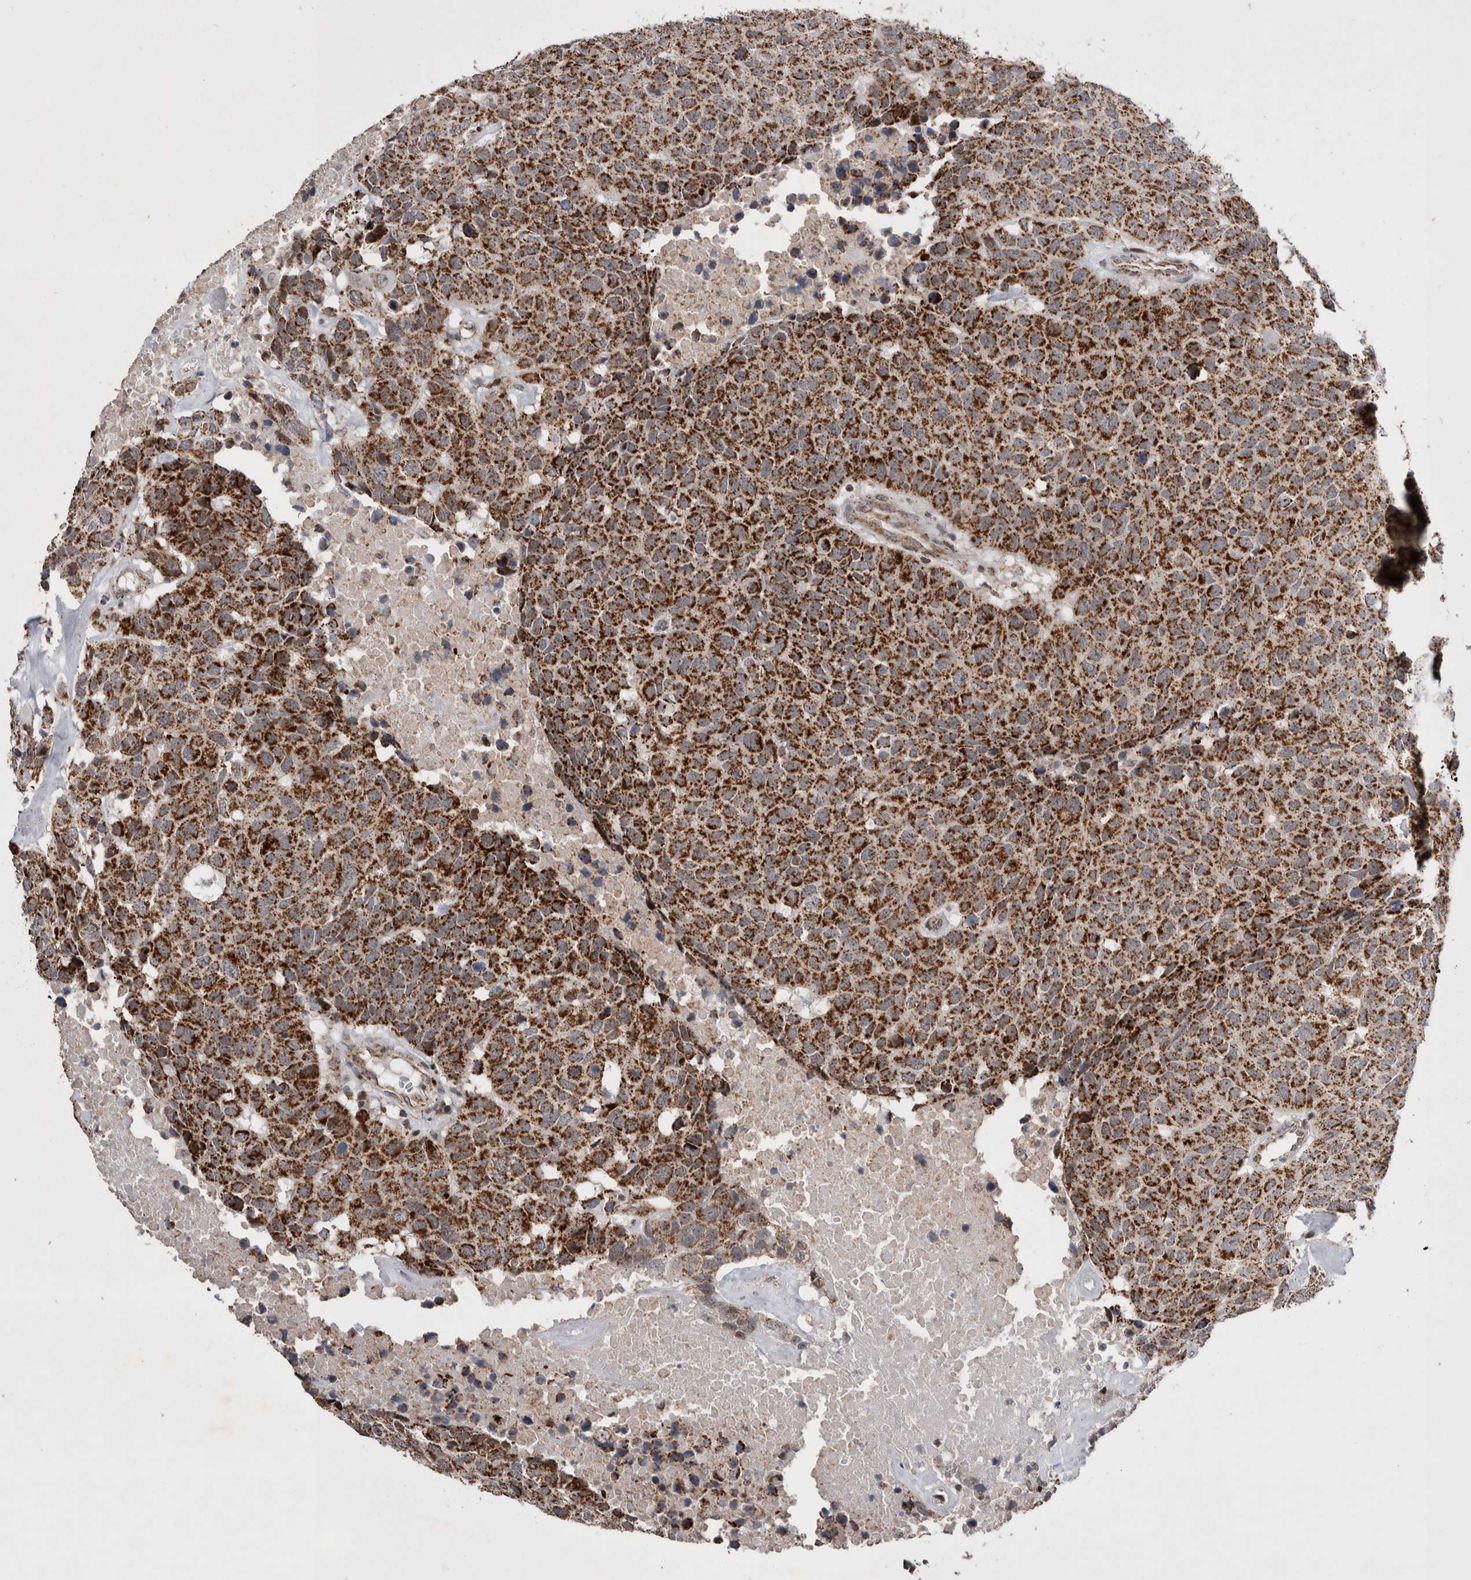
{"staining": {"intensity": "strong", "quantity": ">75%", "location": "cytoplasmic/membranous"}, "tissue": "head and neck cancer", "cell_type": "Tumor cells", "image_type": "cancer", "snomed": [{"axis": "morphology", "description": "Squamous cell carcinoma, NOS"}, {"axis": "topography", "description": "Head-Neck"}], "caption": "Brown immunohistochemical staining in head and neck squamous cell carcinoma displays strong cytoplasmic/membranous expression in approximately >75% of tumor cells.", "gene": "MRPL37", "patient": {"sex": "male", "age": 66}}